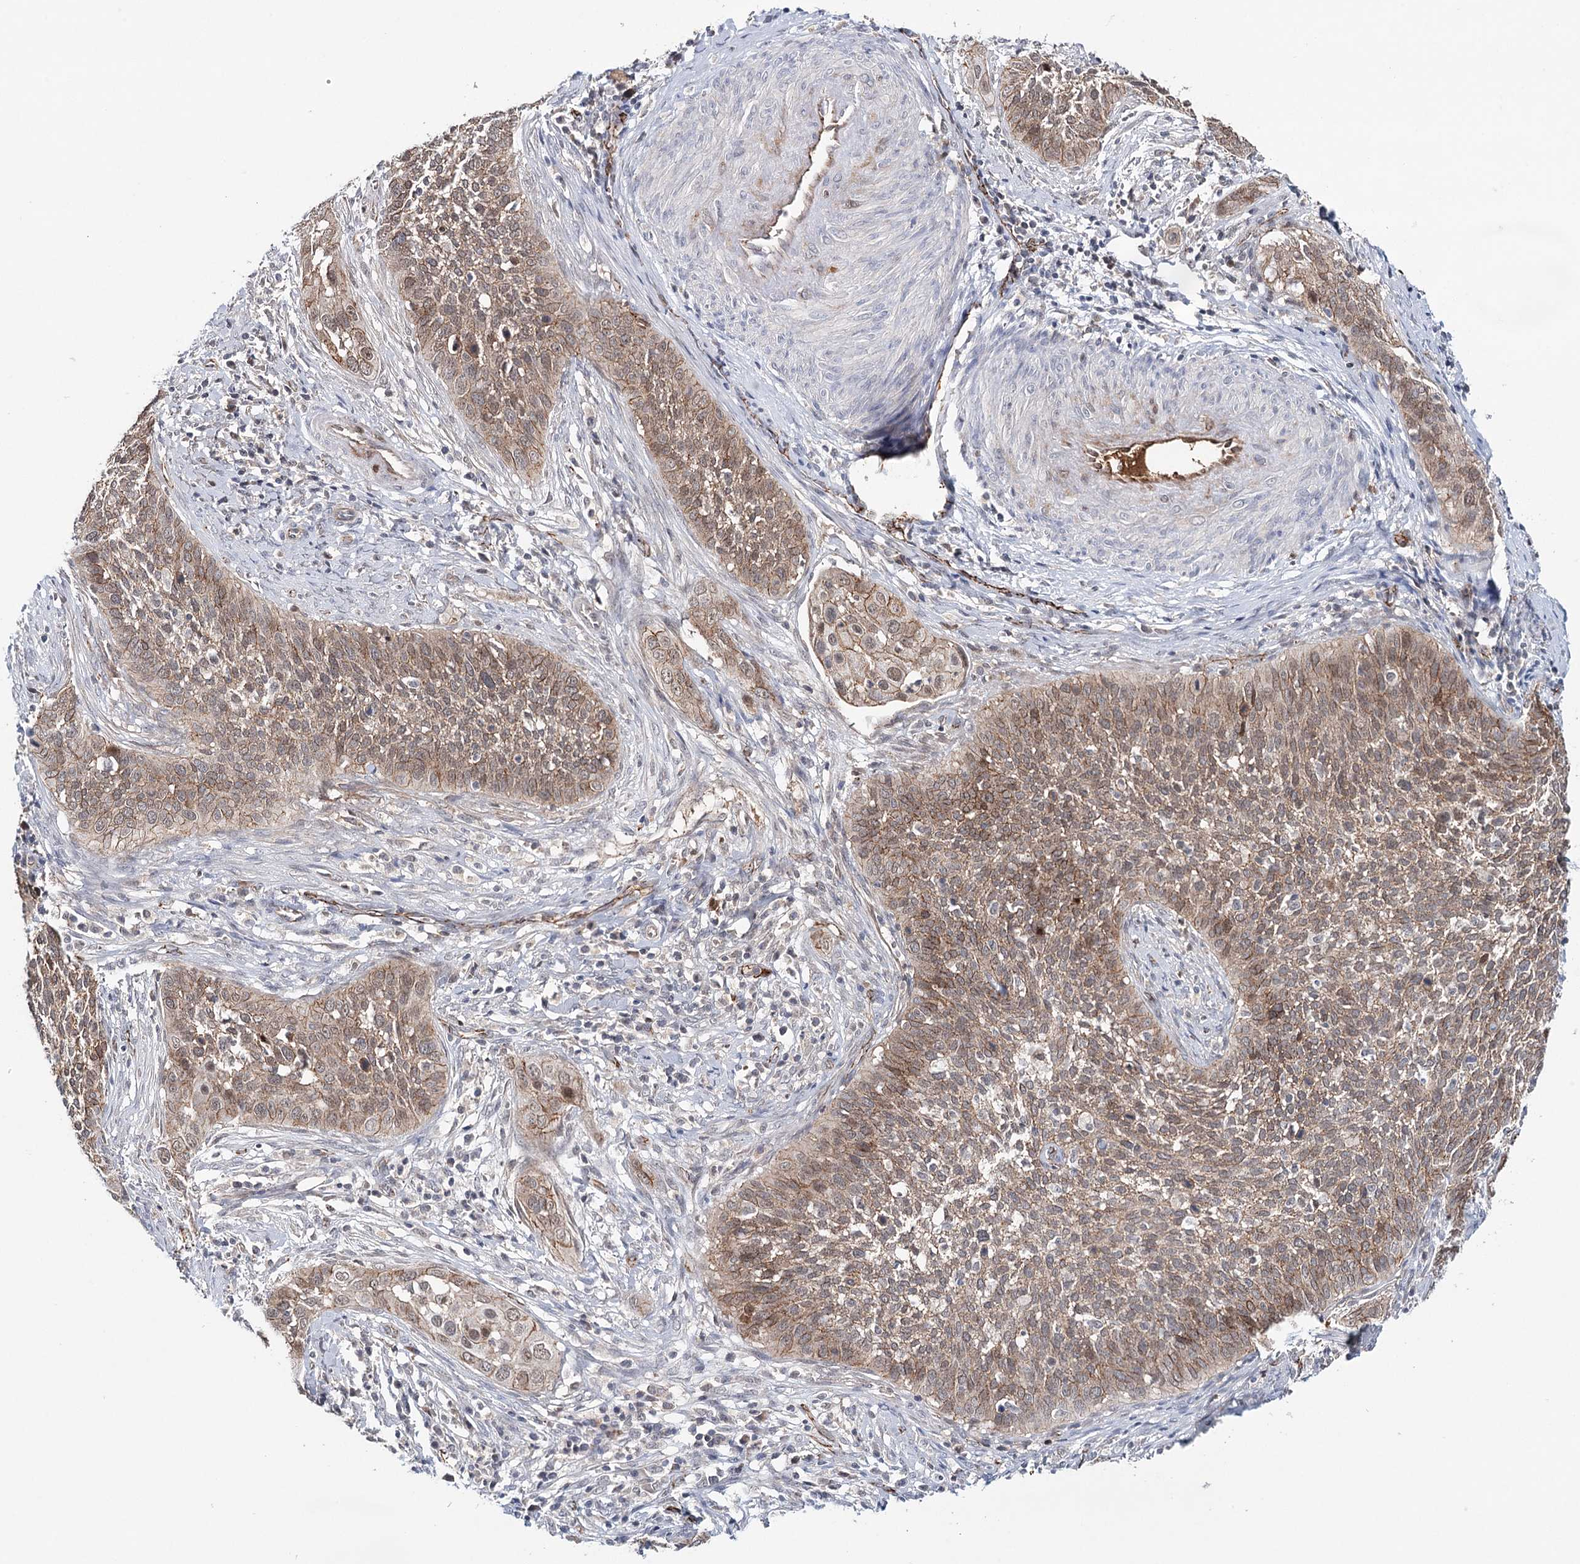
{"staining": {"intensity": "moderate", "quantity": ">75%", "location": "cytoplasmic/membranous,nuclear"}, "tissue": "cervical cancer", "cell_type": "Tumor cells", "image_type": "cancer", "snomed": [{"axis": "morphology", "description": "Squamous cell carcinoma, NOS"}, {"axis": "topography", "description": "Cervix"}], "caption": "This image exhibits immunohistochemistry staining of cervical cancer (squamous cell carcinoma), with medium moderate cytoplasmic/membranous and nuclear expression in approximately >75% of tumor cells.", "gene": "PKP4", "patient": {"sex": "female", "age": 34}}